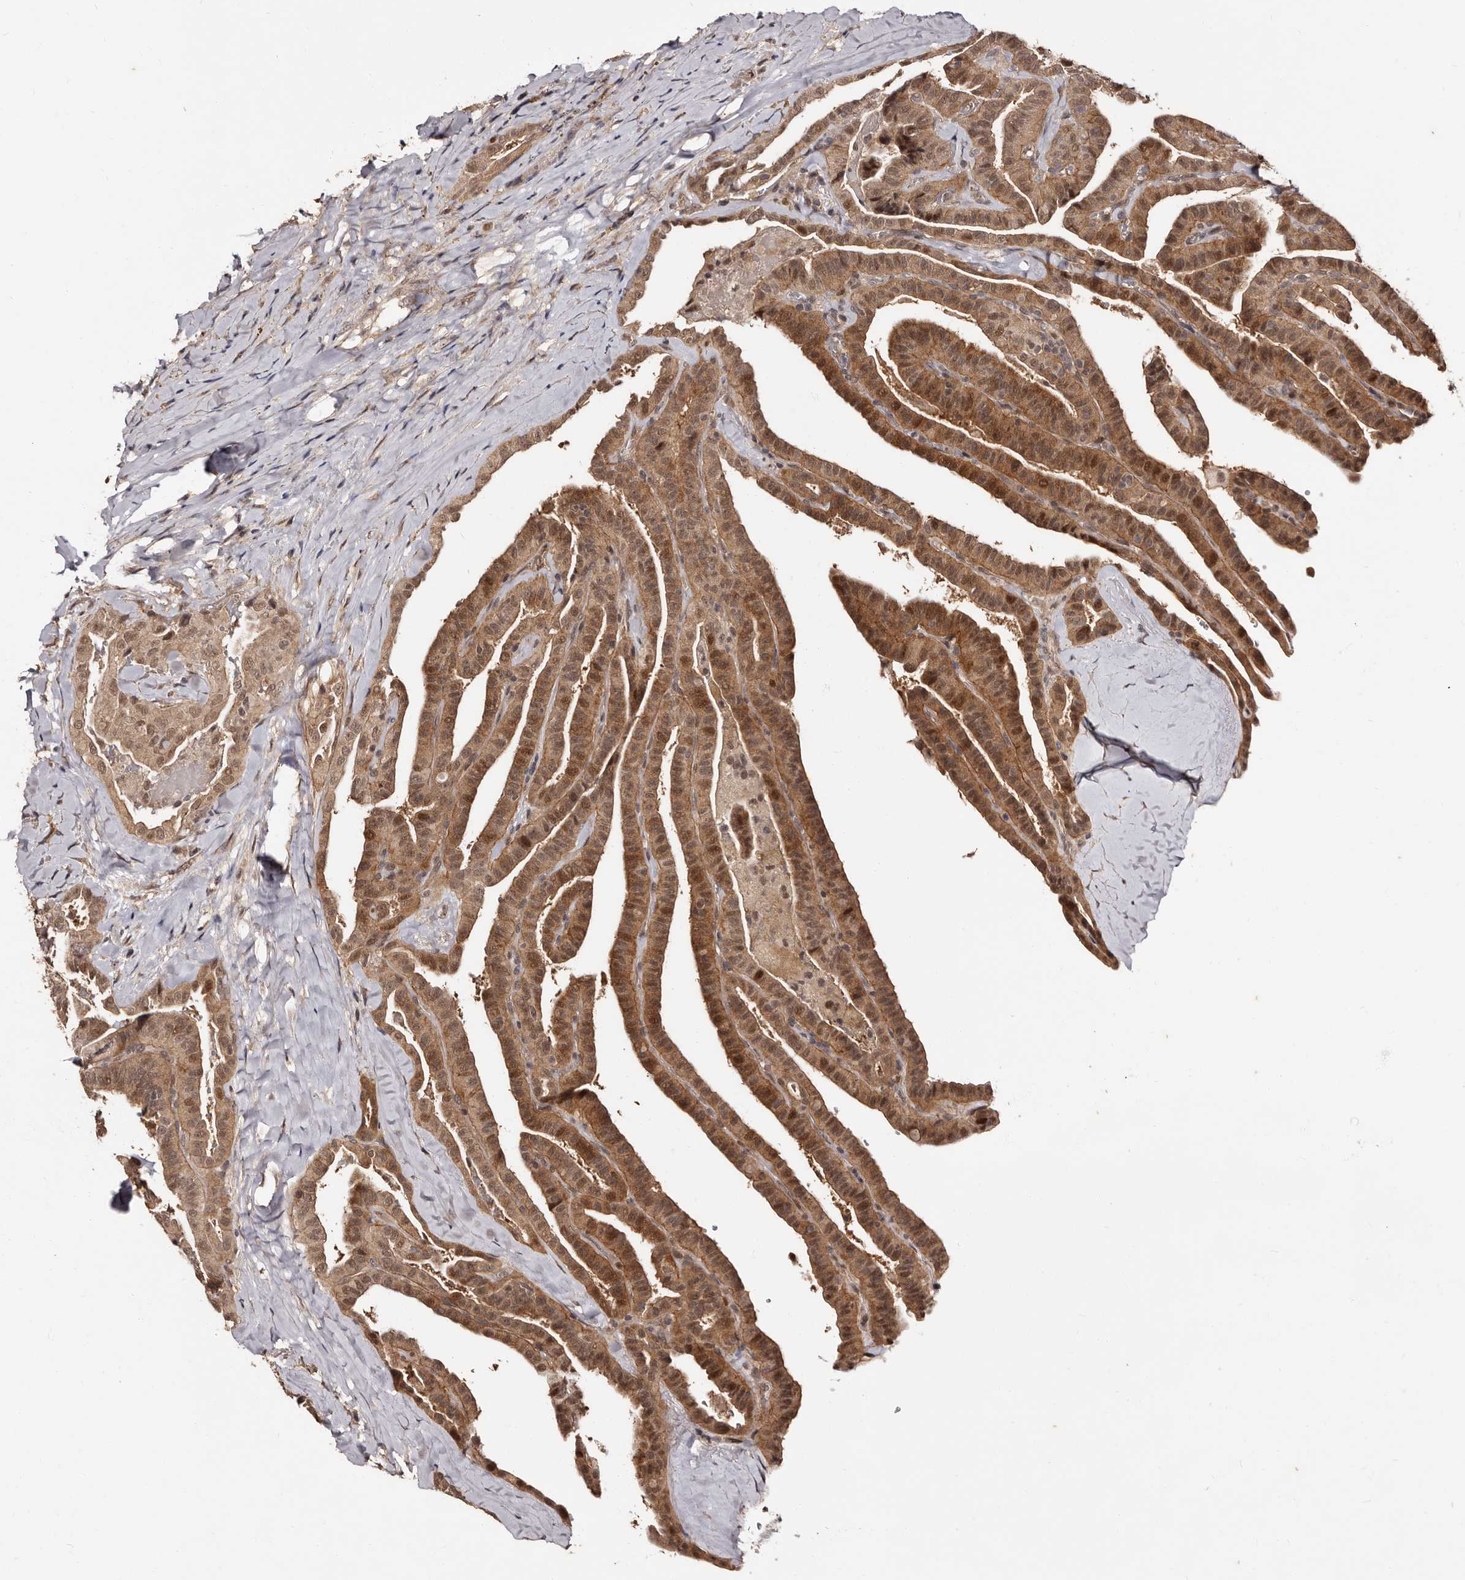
{"staining": {"intensity": "moderate", "quantity": ">75%", "location": "cytoplasmic/membranous,nuclear"}, "tissue": "thyroid cancer", "cell_type": "Tumor cells", "image_type": "cancer", "snomed": [{"axis": "morphology", "description": "Papillary adenocarcinoma, NOS"}, {"axis": "topography", "description": "Thyroid gland"}], "caption": "This photomicrograph exhibits papillary adenocarcinoma (thyroid) stained with immunohistochemistry to label a protein in brown. The cytoplasmic/membranous and nuclear of tumor cells show moderate positivity for the protein. Nuclei are counter-stained blue.", "gene": "TBC1D22B", "patient": {"sex": "male", "age": 77}}